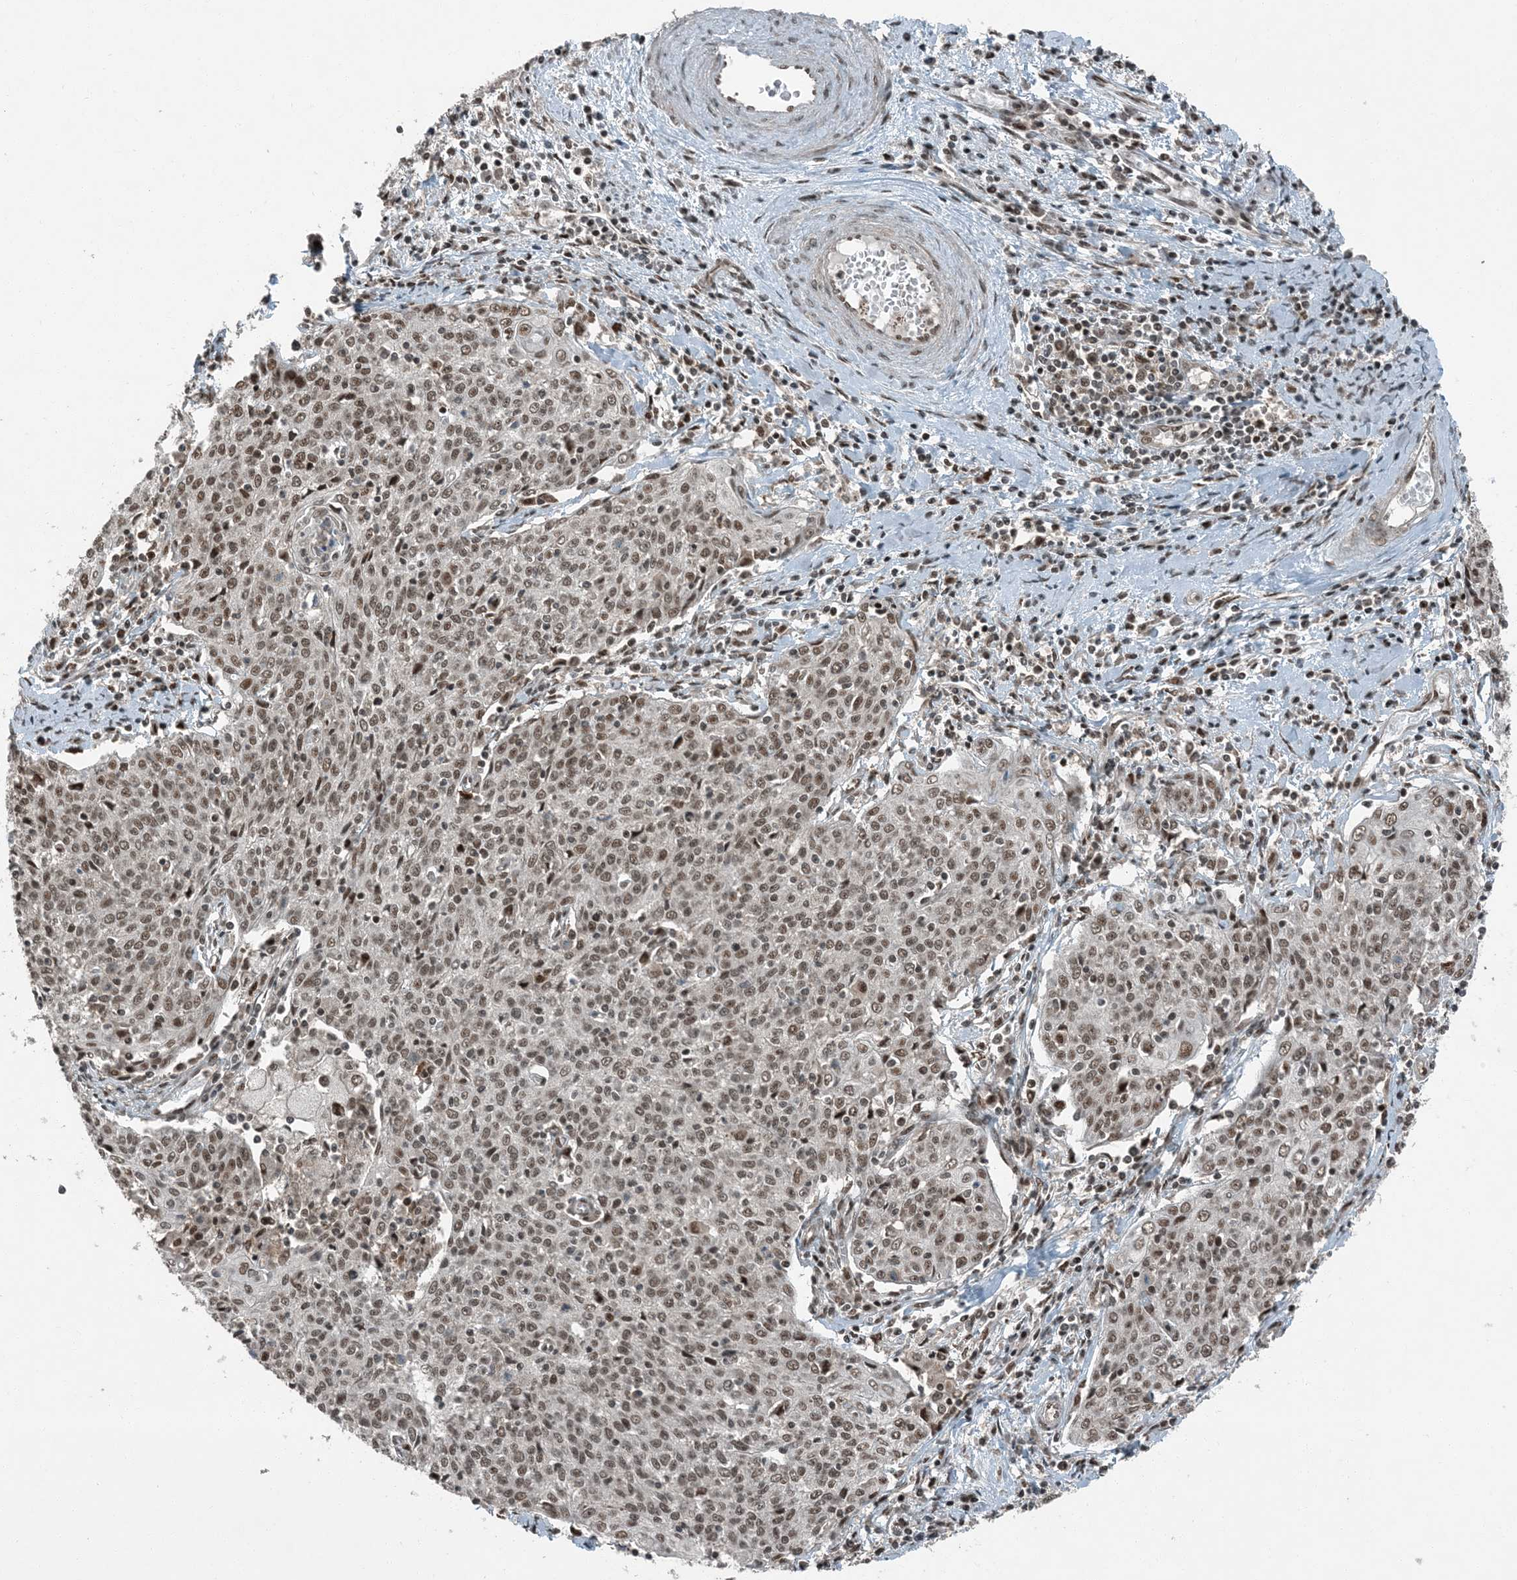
{"staining": {"intensity": "moderate", "quantity": ">75%", "location": "nuclear"}, "tissue": "cervical cancer", "cell_type": "Tumor cells", "image_type": "cancer", "snomed": [{"axis": "morphology", "description": "Squamous cell carcinoma, NOS"}, {"axis": "topography", "description": "Cervix"}], "caption": "An image of human cervical cancer (squamous cell carcinoma) stained for a protein demonstrates moderate nuclear brown staining in tumor cells.", "gene": "TRAPPC12", "patient": {"sex": "female", "age": 48}}